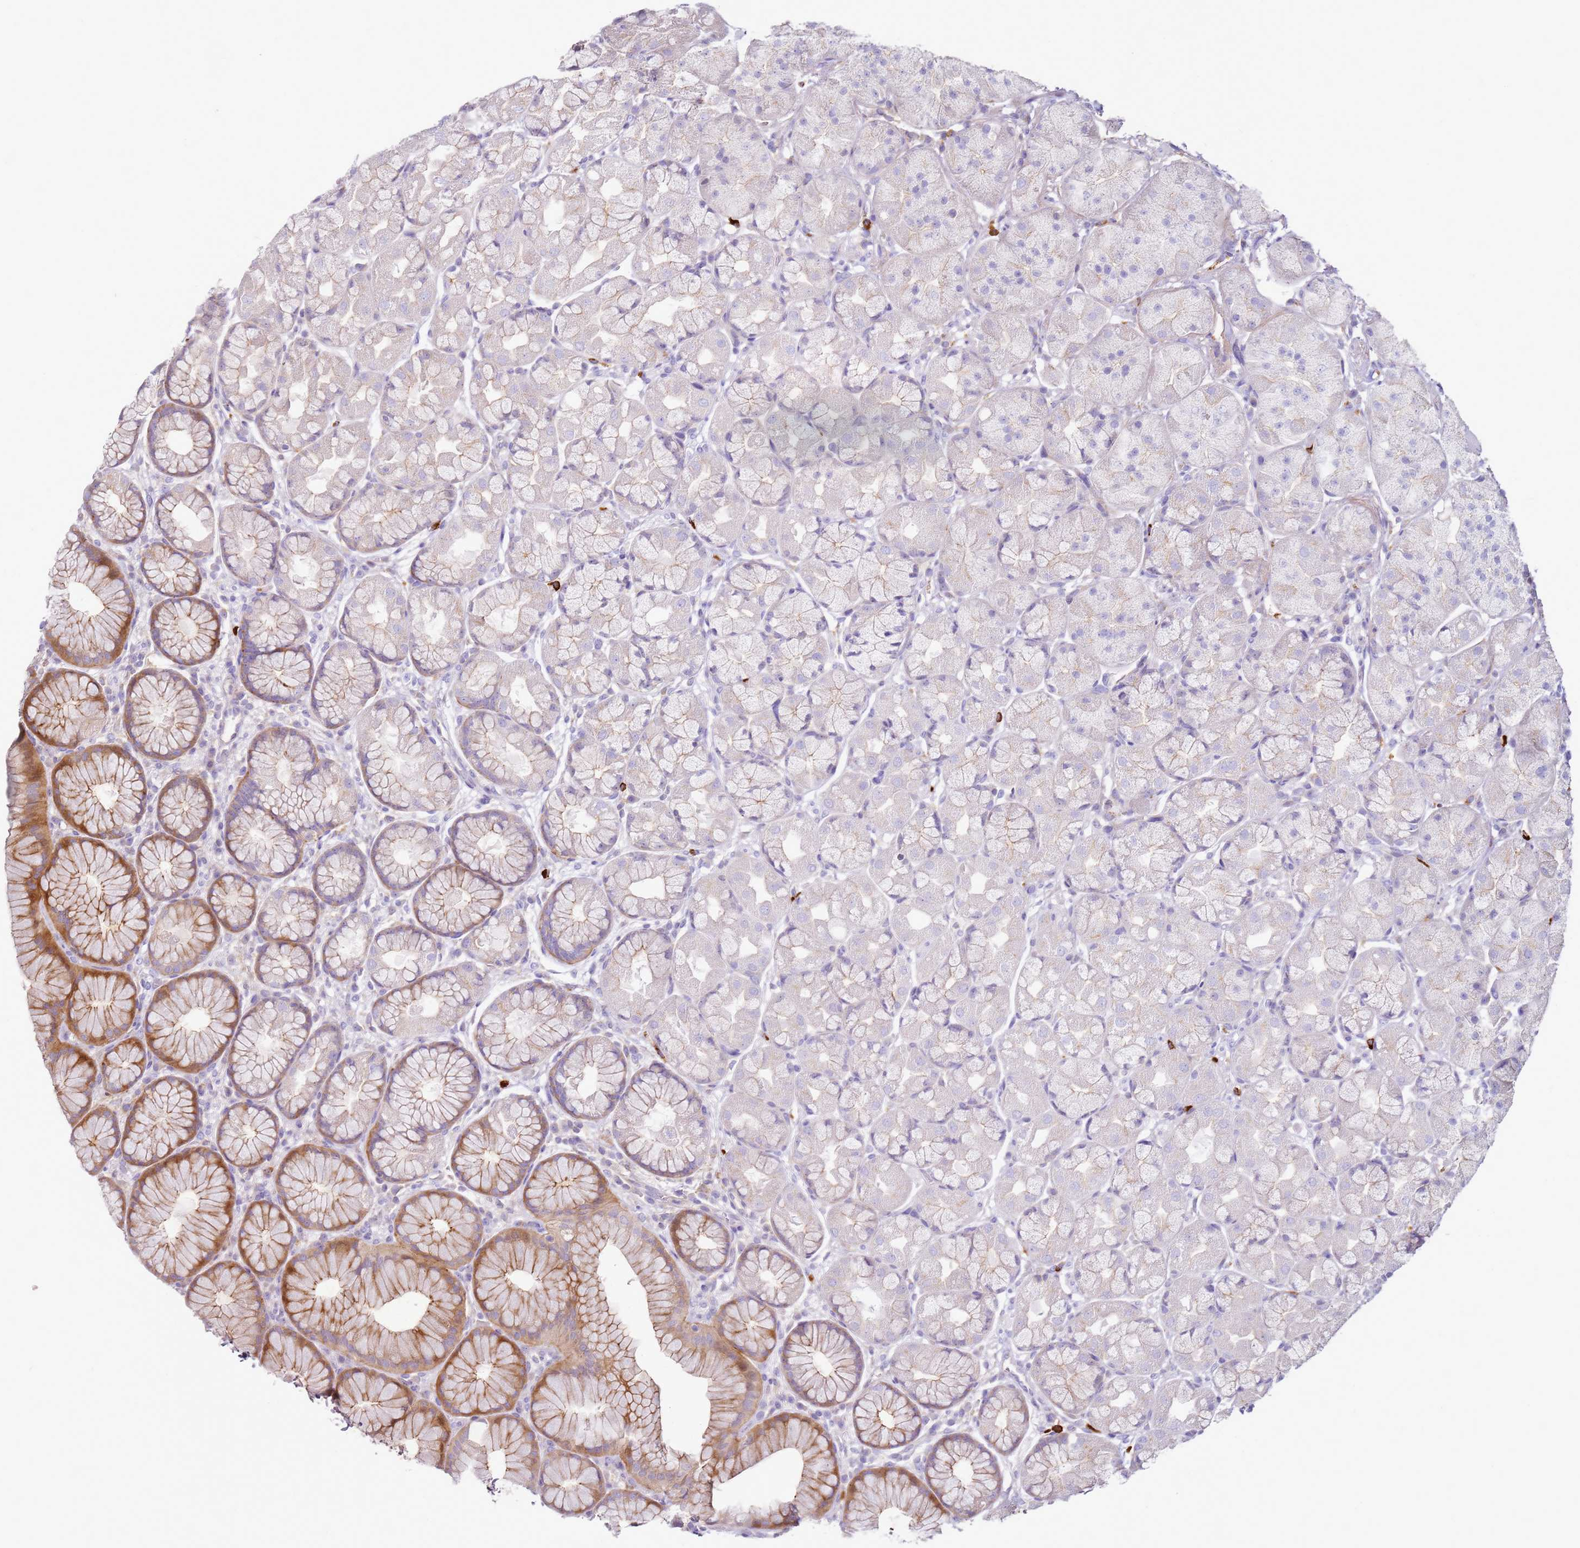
{"staining": {"intensity": "moderate", "quantity": "<25%", "location": "cytoplasmic/membranous"}, "tissue": "stomach", "cell_type": "Glandular cells", "image_type": "normal", "snomed": [{"axis": "morphology", "description": "Normal tissue, NOS"}, {"axis": "topography", "description": "Stomach"}], "caption": "Immunohistochemical staining of normal stomach reveals moderate cytoplasmic/membranous protein positivity in approximately <25% of glandular cells.", "gene": "FPR1", "patient": {"sex": "male", "age": 57}}